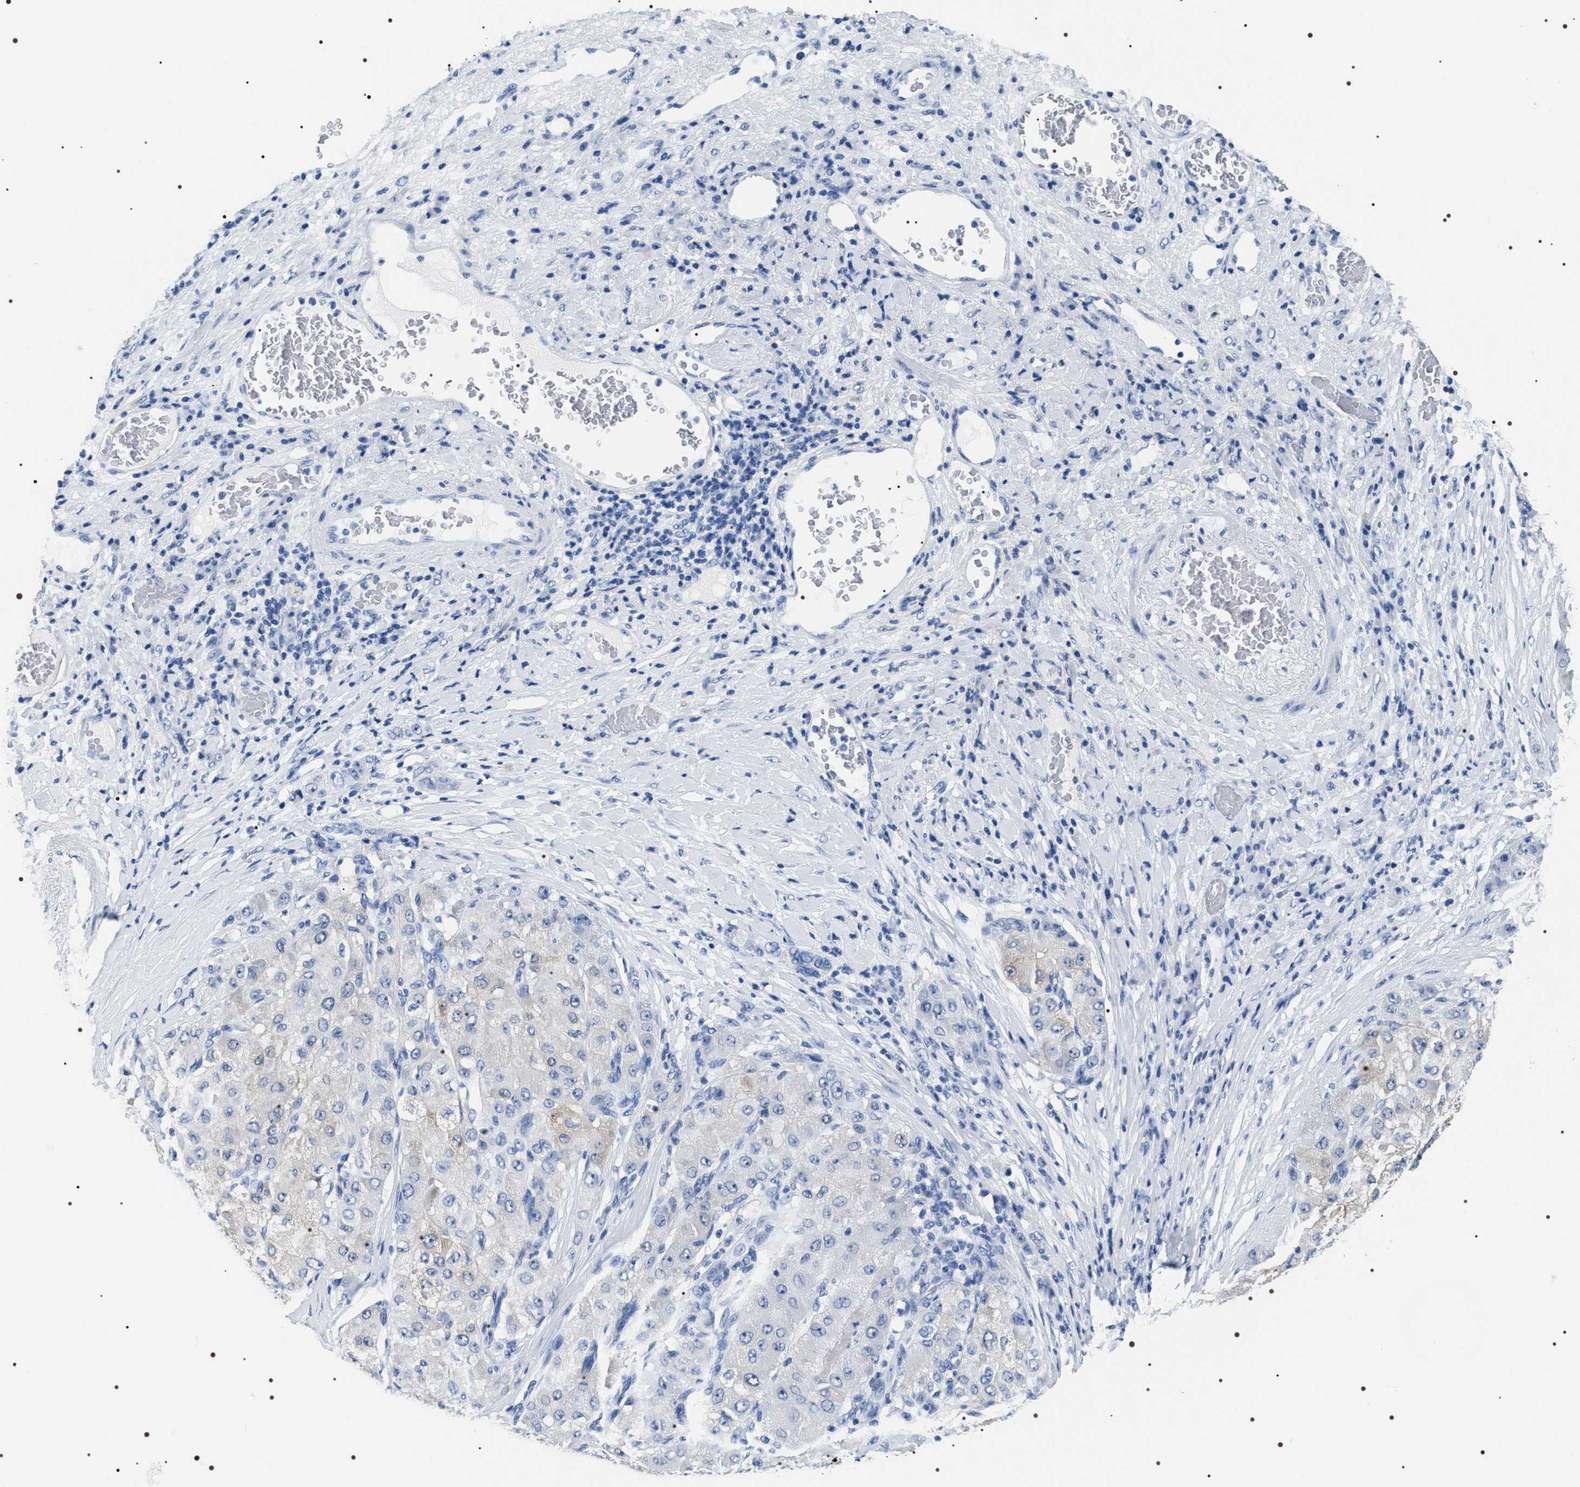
{"staining": {"intensity": "negative", "quantity": "none", "location": "none"}, "tissue": "liver cancer", "cell_type": "Tumor cells", "image_type": "cancer", "snomed": [{"axis": "morphology", "description": "Cholangiocarcinoma"}, {"axis": "topography", "description": "Liver"}], "caption": "Human liver cancer stained for a protein using immunohistochemistry (IHC) reveals no staining in tumor cells.", "gene": "ADH4", "patient": {"sex": "male", "age": 50}}